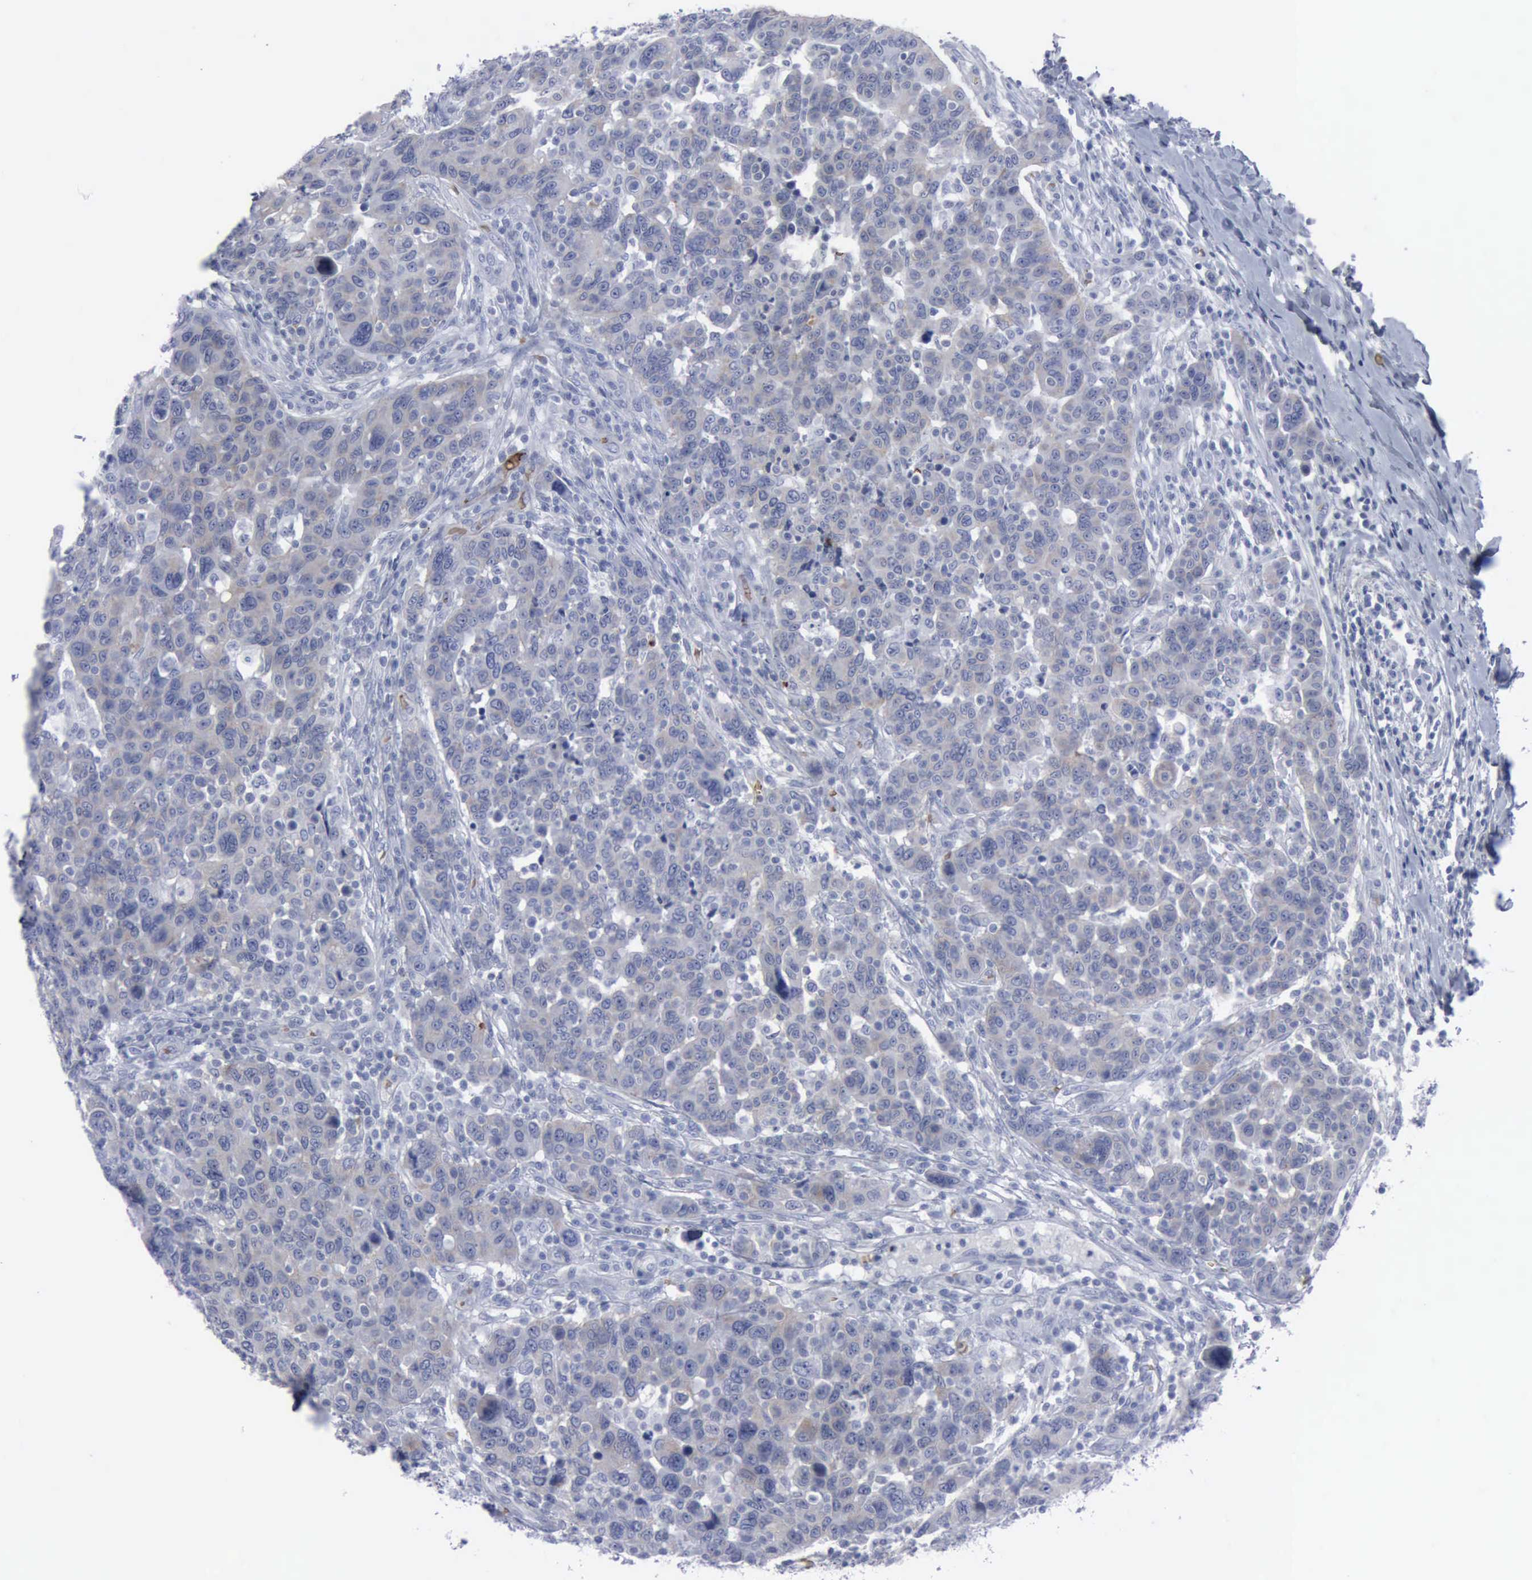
{"staining": {"intensity": "weak", "quantity": "25%-75%", "location": "cytoplasmic/membranous"}, "tissue": "breast cancer", "cell_type": "Tumor cells", "image_type": "cancer", "snomed": [{"axis": "morphology", "description": "Duct carcinoma"}, {"axis": "topography", "description": "Breast"}], "caption": "Weak cytoplasmic/membranous protein positivity is seen in approximately 25%-75% of tumor cells in breast cancer.", "gene": "TGFB1", "patient": {"sex": "female", "age": 37}}